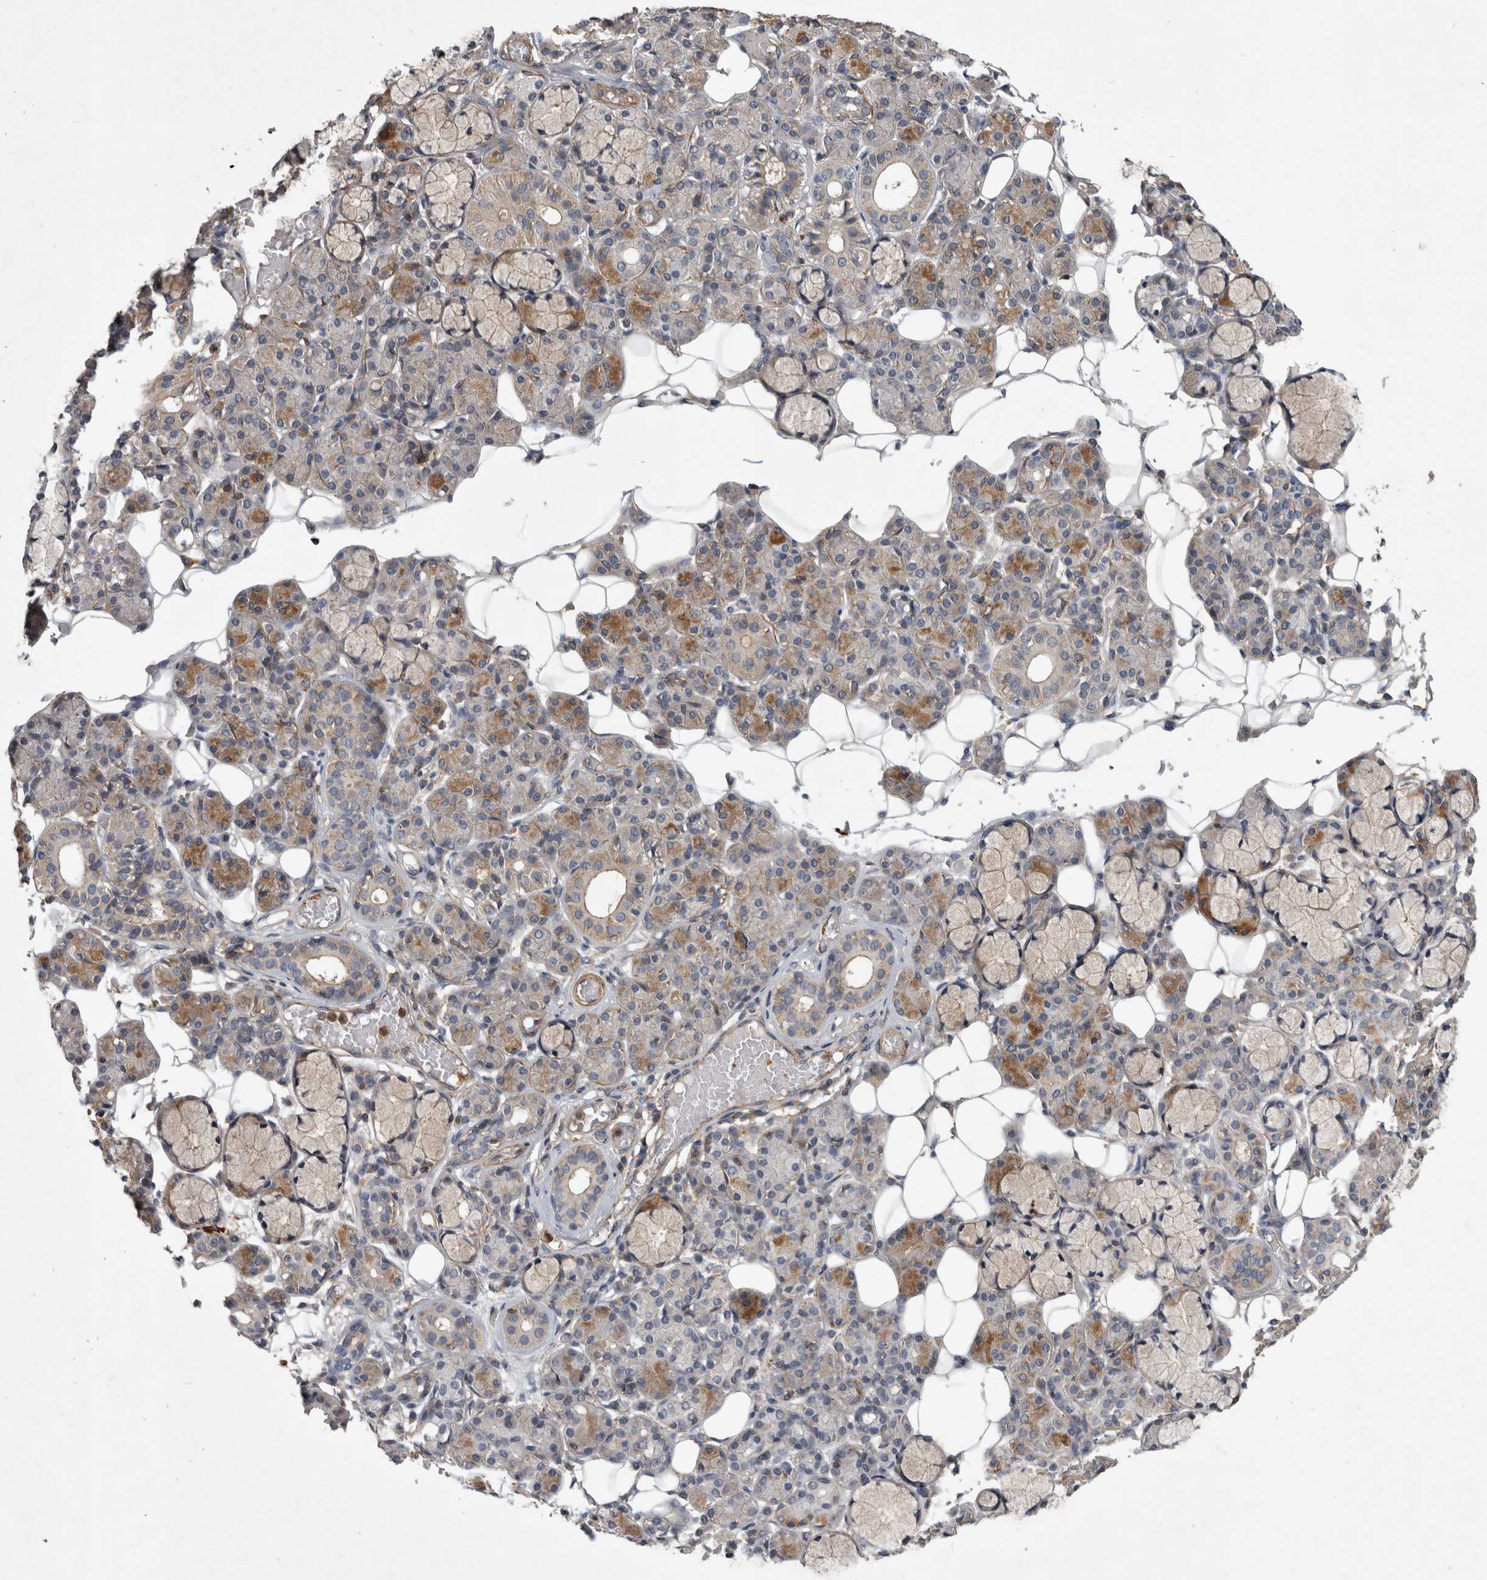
{"staining": {"intensity": "moderate", "quantity": "<25%", "location": "cytoplasmic/membranous"}, "tissue": "salivary gland", "cell_type": "Glandular cells", "image_type": "normal", "snomed": [{"axis": "morphology", "description": "Normal tissue, NOS"}, {"axis": "topography", "description": "Salivary gland"}], "caption": "The histopathology image displays a brown stain indicating the presence of a protein in the cytoplasmic/membranous of glandular cells in salivary gland. The staining was performed using DAB (3,3'-diaminobenzidine) to visualize the protein expression in brown, while the nuclei were stained in blue with hematoxylin (Magnification: 20x).", "gene": "SPATA48", "patient": {"sex": "male", "age": 63}}